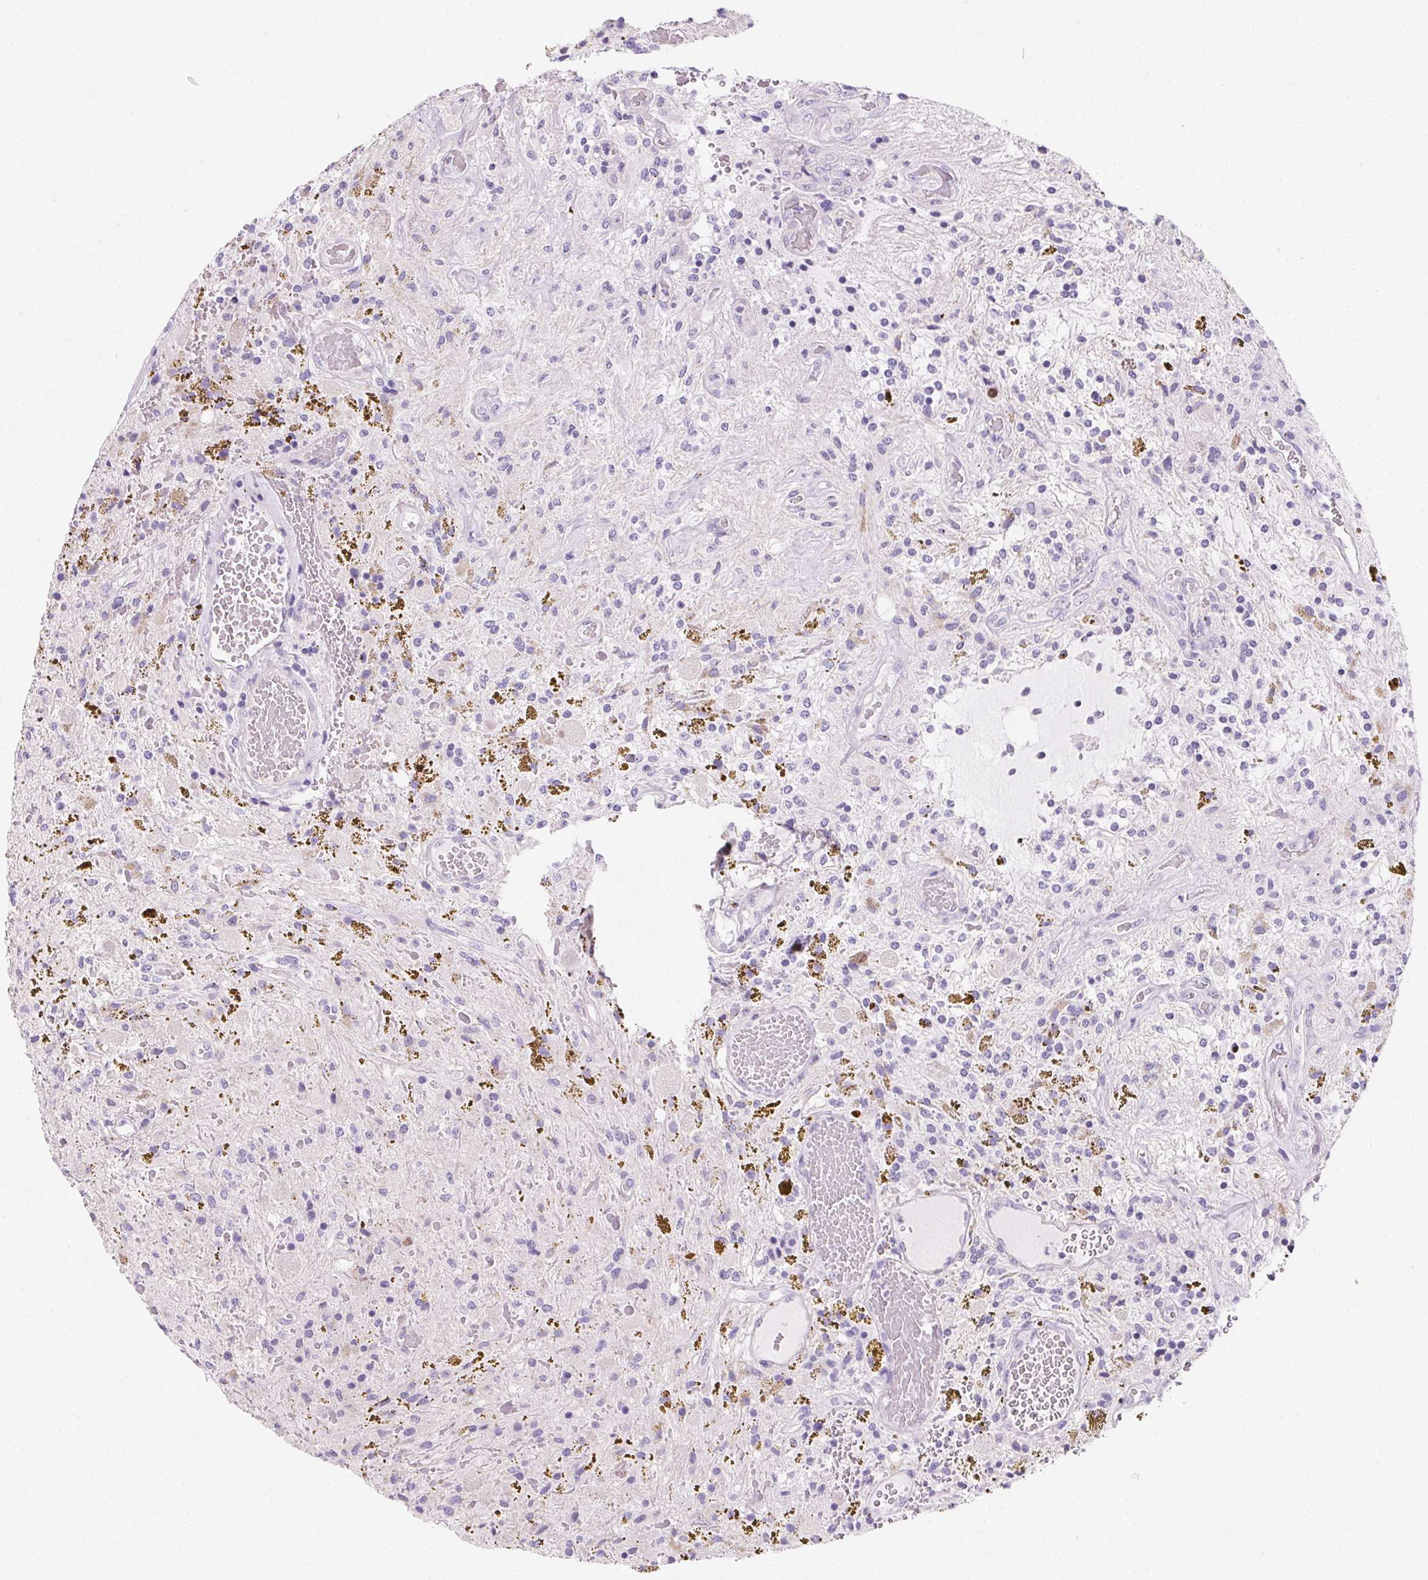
{"staining": {"intensity": "strong", "quantity": "<25%", "location": "cytoplasmic/membranous"}, "tissue": "glioma", "cell_type": "Tumor cells", "image_type": "cancer", "snomed": [{"axis": "morphology", "description": "Glioma, malignant, Low grade"}, {"axis": "topography", "description": "Cerebellum"}], "caption": "Glioma was stained to show a protein in brown. There is medium levels of strong cytoplasmic/membranous positivity in approximately <25% of tumor cells.", "gene": "PRSS3", "patient": {"sex": "female", "age": 14}}